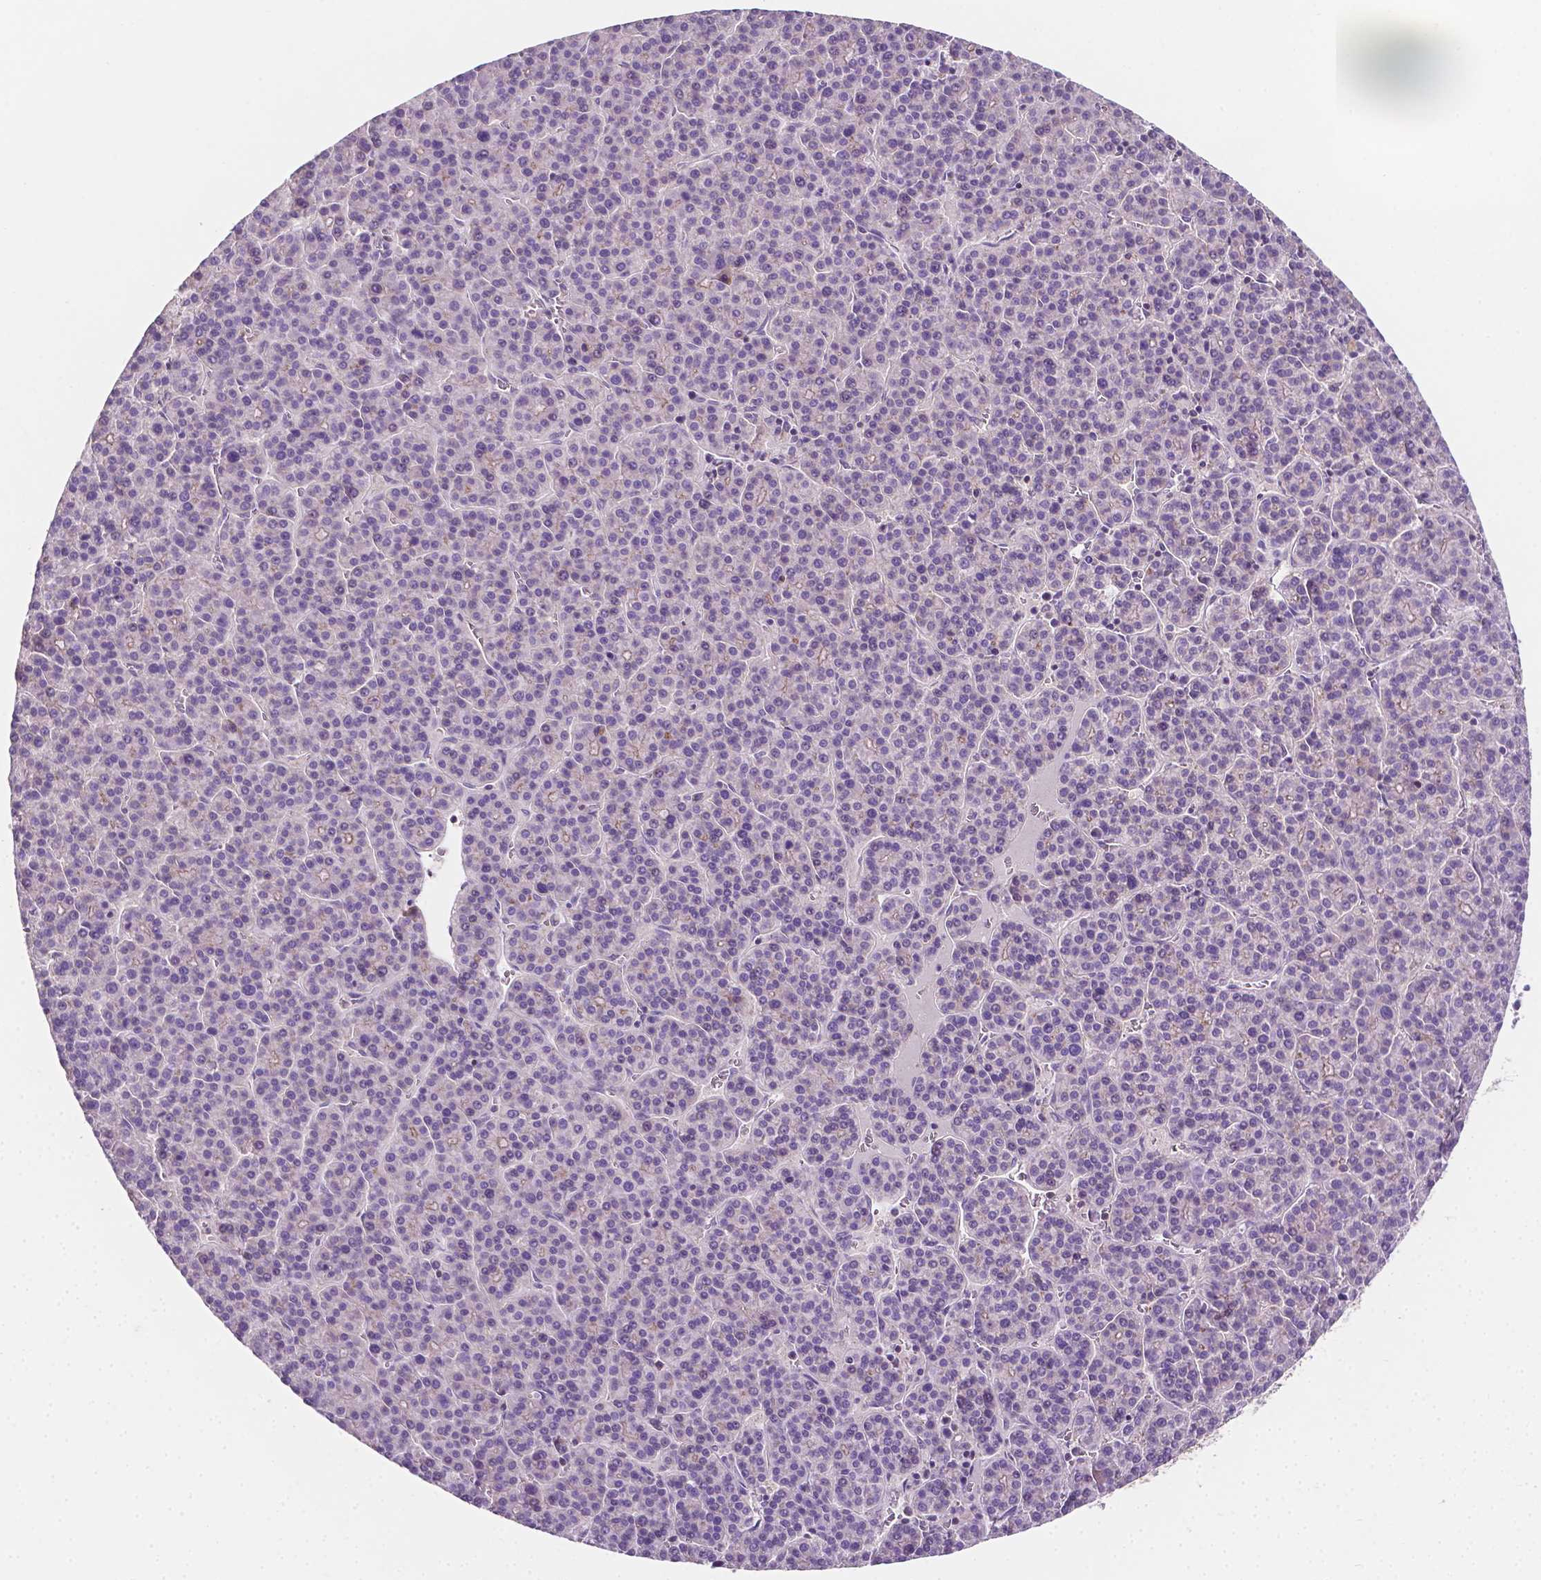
{"staining": {"intensity": "negative", "quantity": "none", "location": "none"}, "tissue": "liver cancer", "cell_type": "Tumor cells", "image_type": "cancer", "snomed": [{"axis": "morphology", "description": "Carcinoma, Hepatocellular, NOS"}, {"axis": "topography", "description": "Liver"}], "caption": "Liver hepatocellular carcinoma stained for a protein using immunohistochemistry (IHC) shows no staining tumor cells.", "gene": "EGFR", "patient": {"sex": "female", "age": 58}}